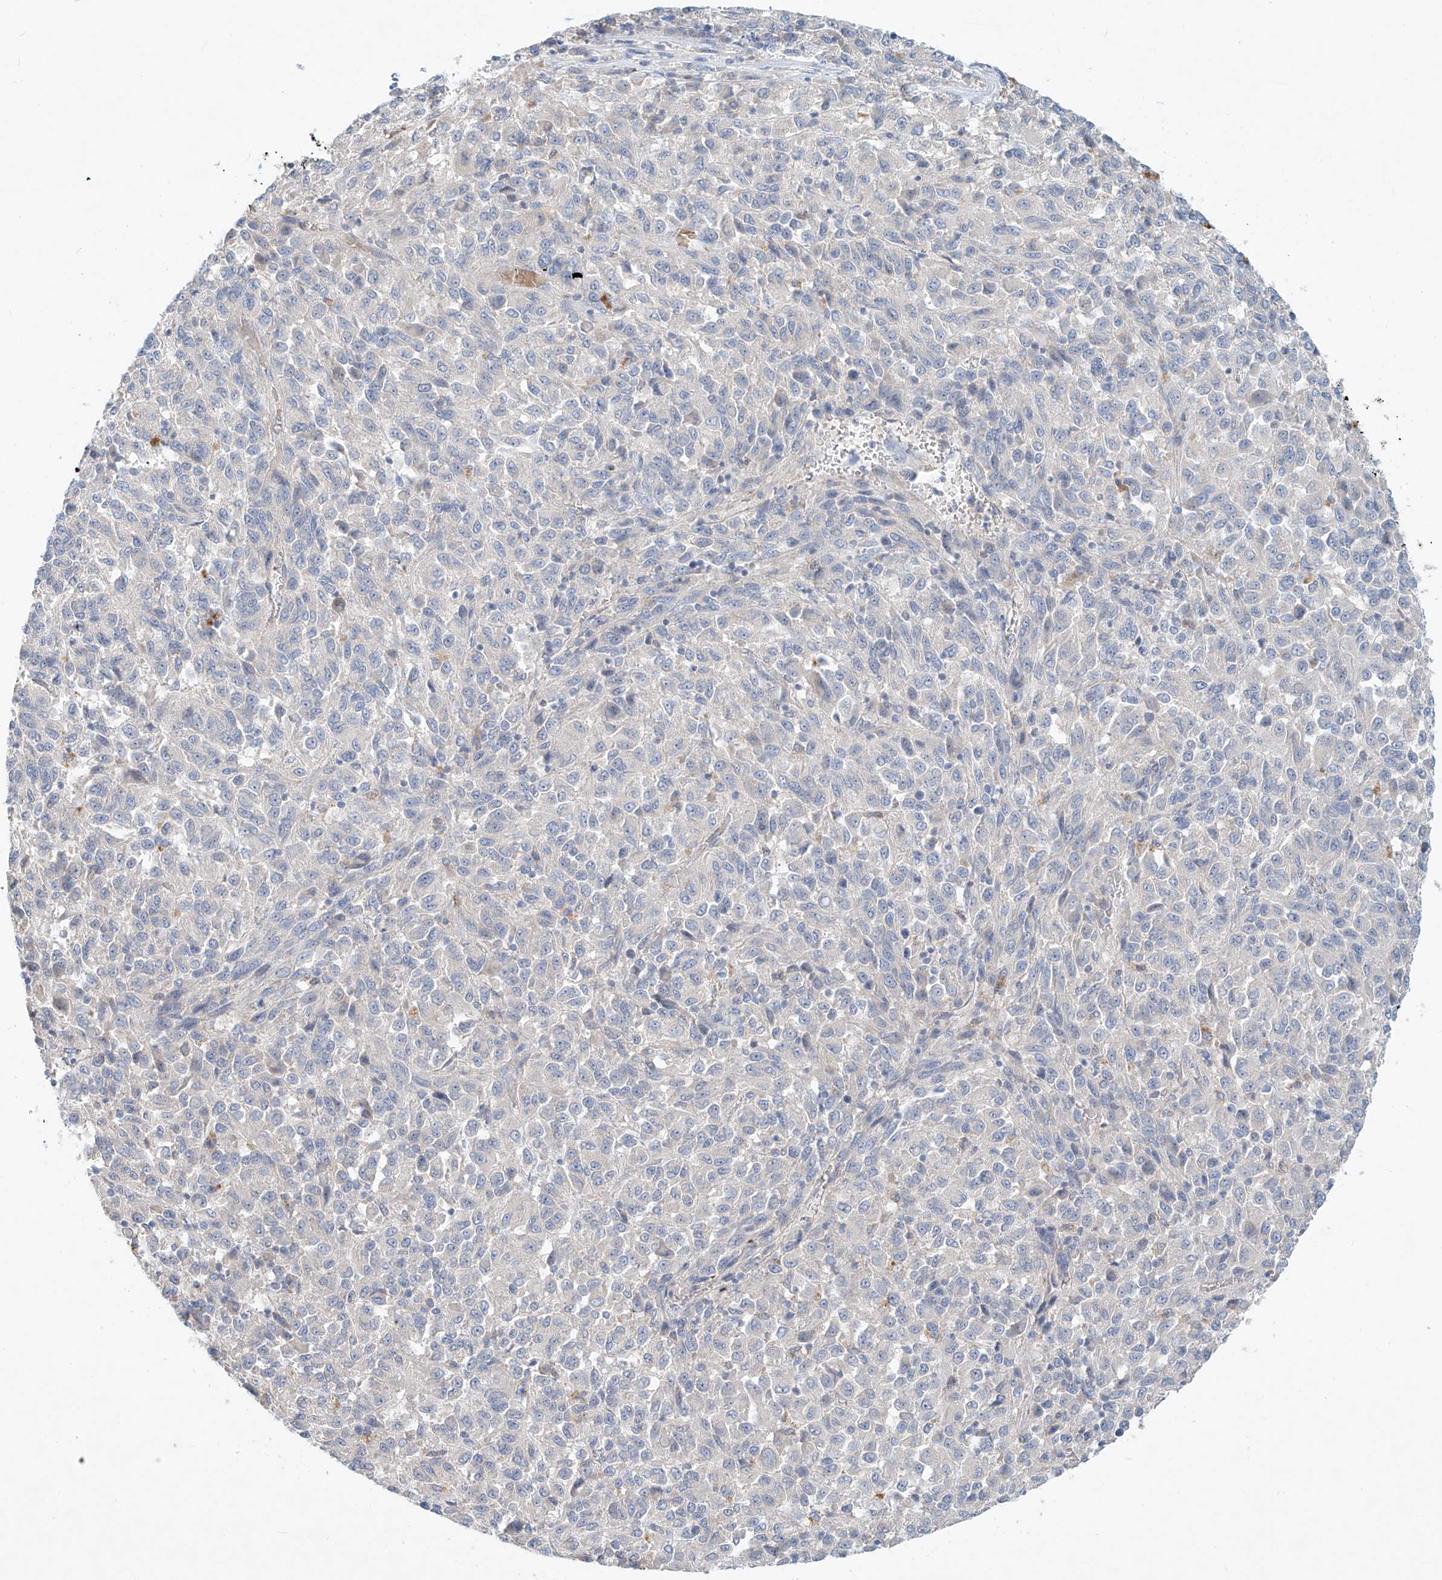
{"staining": {"intensity": "negative", "quantity": "none", "location": "none"}, "tissue": "melanoma", "cell_type": "Tumor cells", "image_type": "cancer", "snomed": [{"axis": "morphology", "description": "Malignant melanoma, Metastatic site"}, {"axis": "topography", "description": "Lung"}], "caption": "IHC histopathology image of human malignant melanoma (metastatic site) stained for a protein (brown), which exhibits no positivity in tumor cells.", "gene": "SYTL3", "patient": {"sex": "male", "age": 64}}